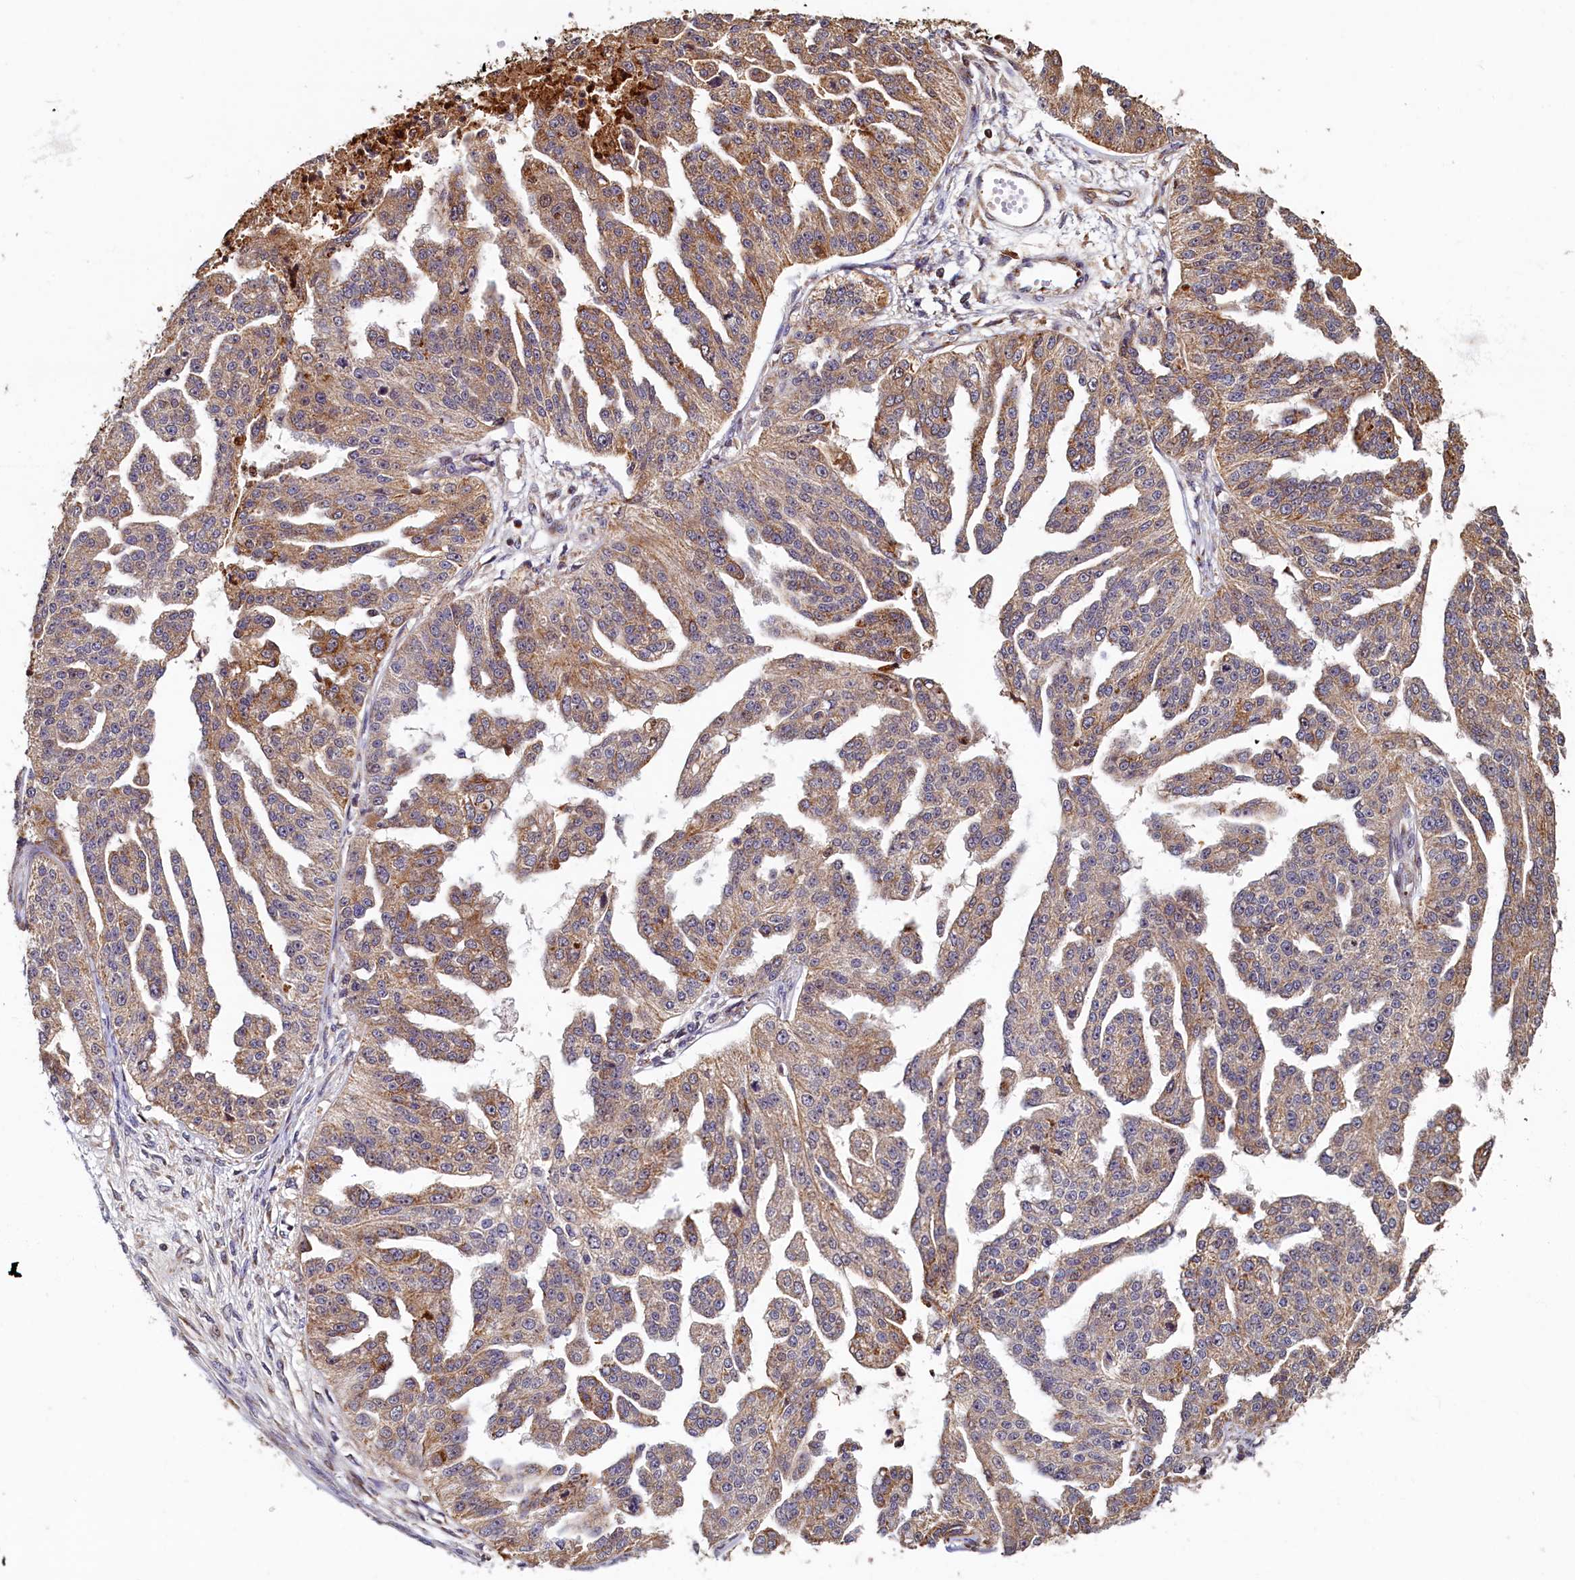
{"staining": {"intensity": "moderate", "quantity": ">75%", "location": "cytoplasmic/membranous"}, "tissue": "ovarian cancer", "cell_type": "Tumor cells", "image_type": "cancer", "snomed": [{"axis": "morphology", "description": "Cystadenocarcinoma, serous, NOS"}, {"axis": "topography", "description": "Ovary"}], "caption": "Immunohistochemistry staining of serous cystadenocarcinoma (ovarian), which shows medium levels of moderate cytoplasmic/membranous staining in approximately >75% of tumor cells indicating moderate cytoplasmic/membranous protein positivity. The staining was performed using DAB (3,3'-diaminobenzidine) (brown) for protein detection and nuclei were counterstained in hematoxylin (blue).", "gene": "NCKAP5L", "patient": {"sex": "female", "age": 58}}